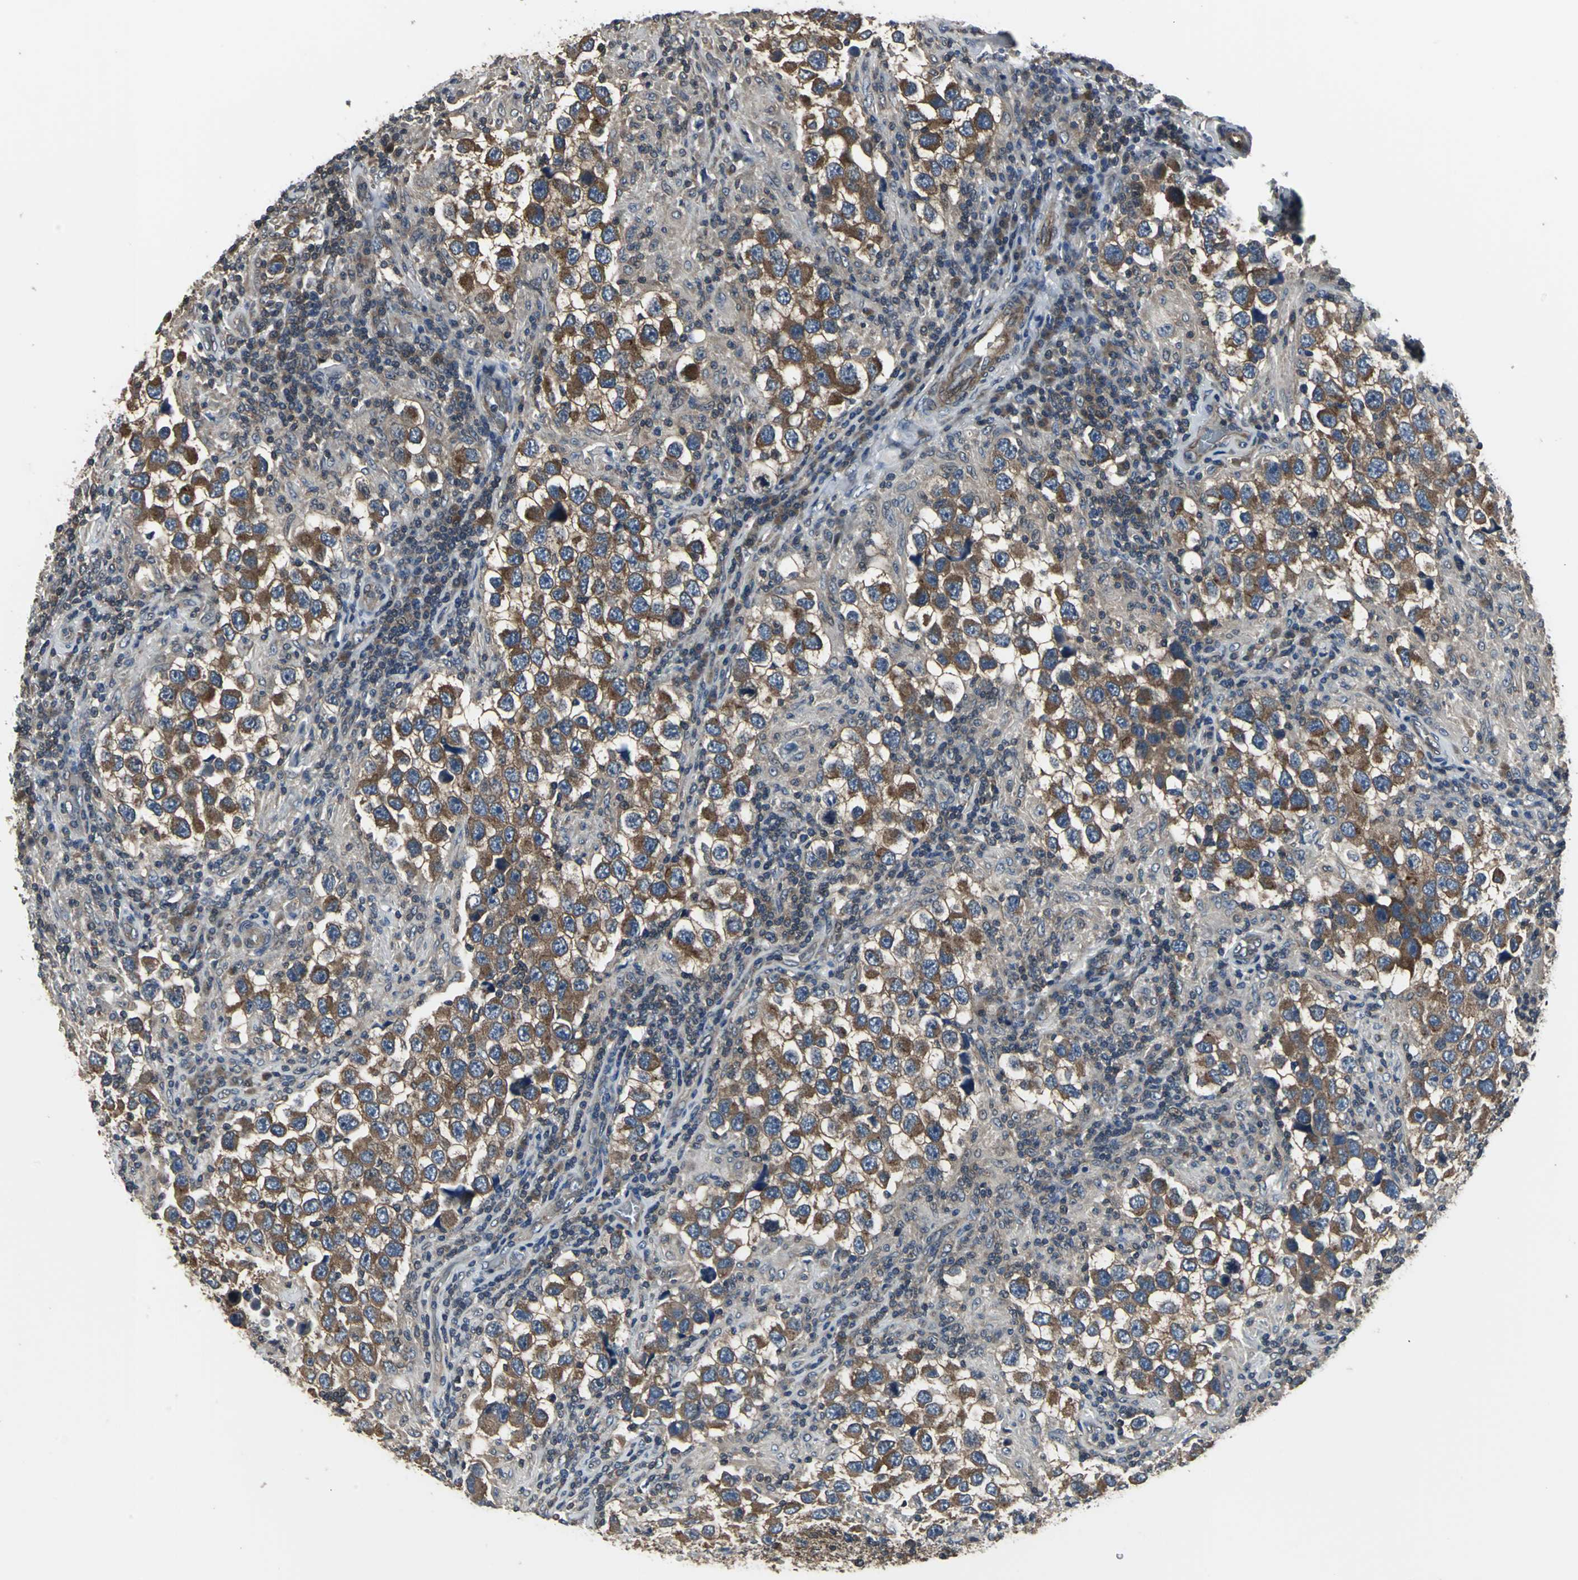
{"staining": {"intensity": "strong", "quantity": ">75%", "location": "cytoplasmic/membranous"}, "tissue": "testis cancer", "cell_type": "Tumor cells", "image_type": "cancer", "snomed": [{"axis": "morphology", "description": "Carcinoma, Embryonal, NOS"}, {"axis": "topography", "description": "Testis"}], "caption": "Strong cytoplasmic/membranous expression for a protein is seen in approximately >75% of tumor cells of testis cancer (embryonal carcinoma) using IHC.", "gene": "PFDN1", "patient": {"sex": "male", "age": 21}}